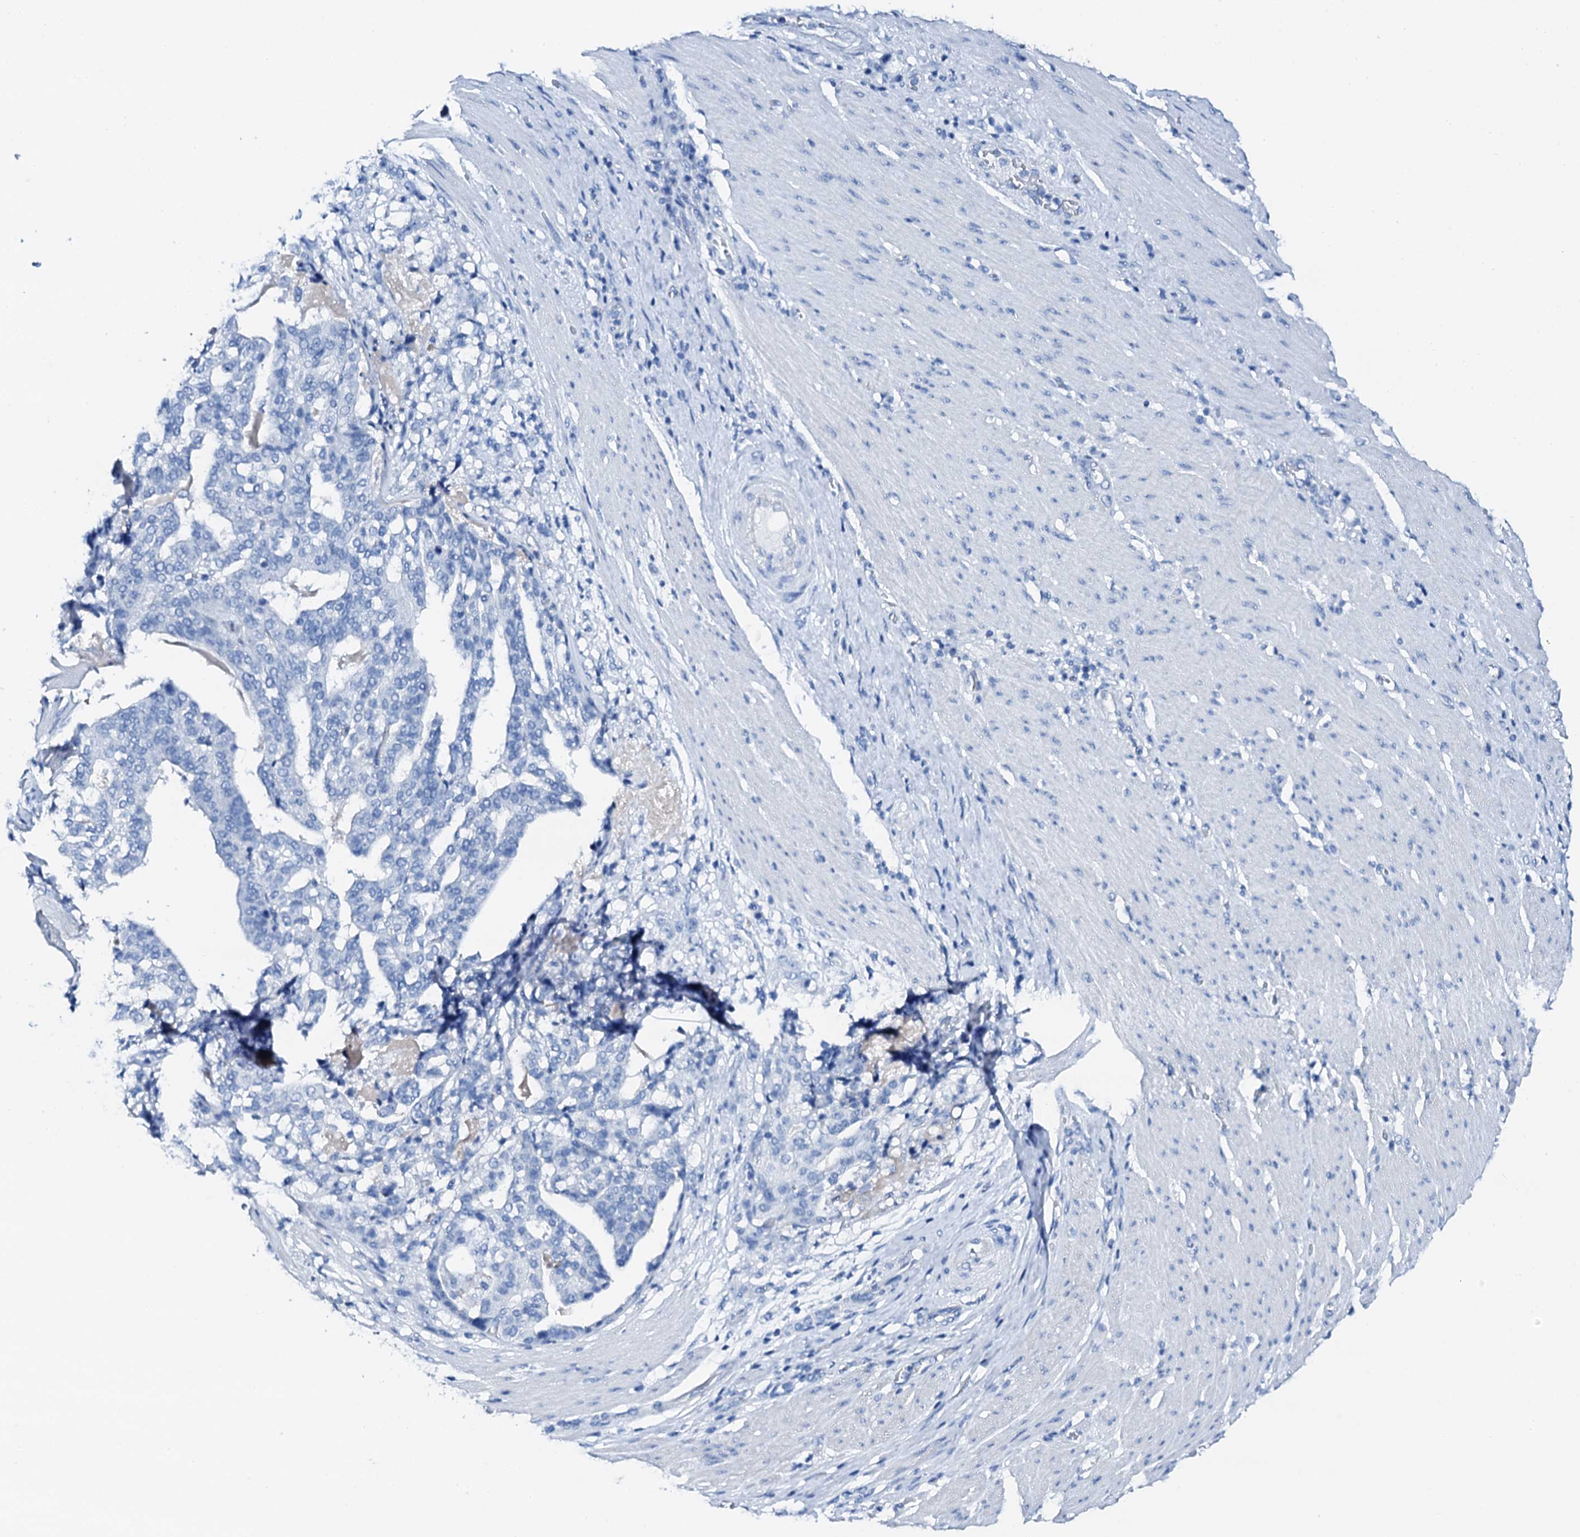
{"staining": {"intensity": "negative", "quantity": "none", "location": "none"}, "tissue": "stomach cancer", "cell_type": "Tumor cells", "image_type": "cancer", "snomed": [{"axis": "morphology", "description": "Adenocarcinoma, NOS"}, {"axis": "topography", "description": "Stomach"}], "caption": "Stomach cancer was stained to show a protein in brown. There is no significant expression in tumor cells.", "gene": "PTH", "patient": {"sex": "male", "age": 48}}